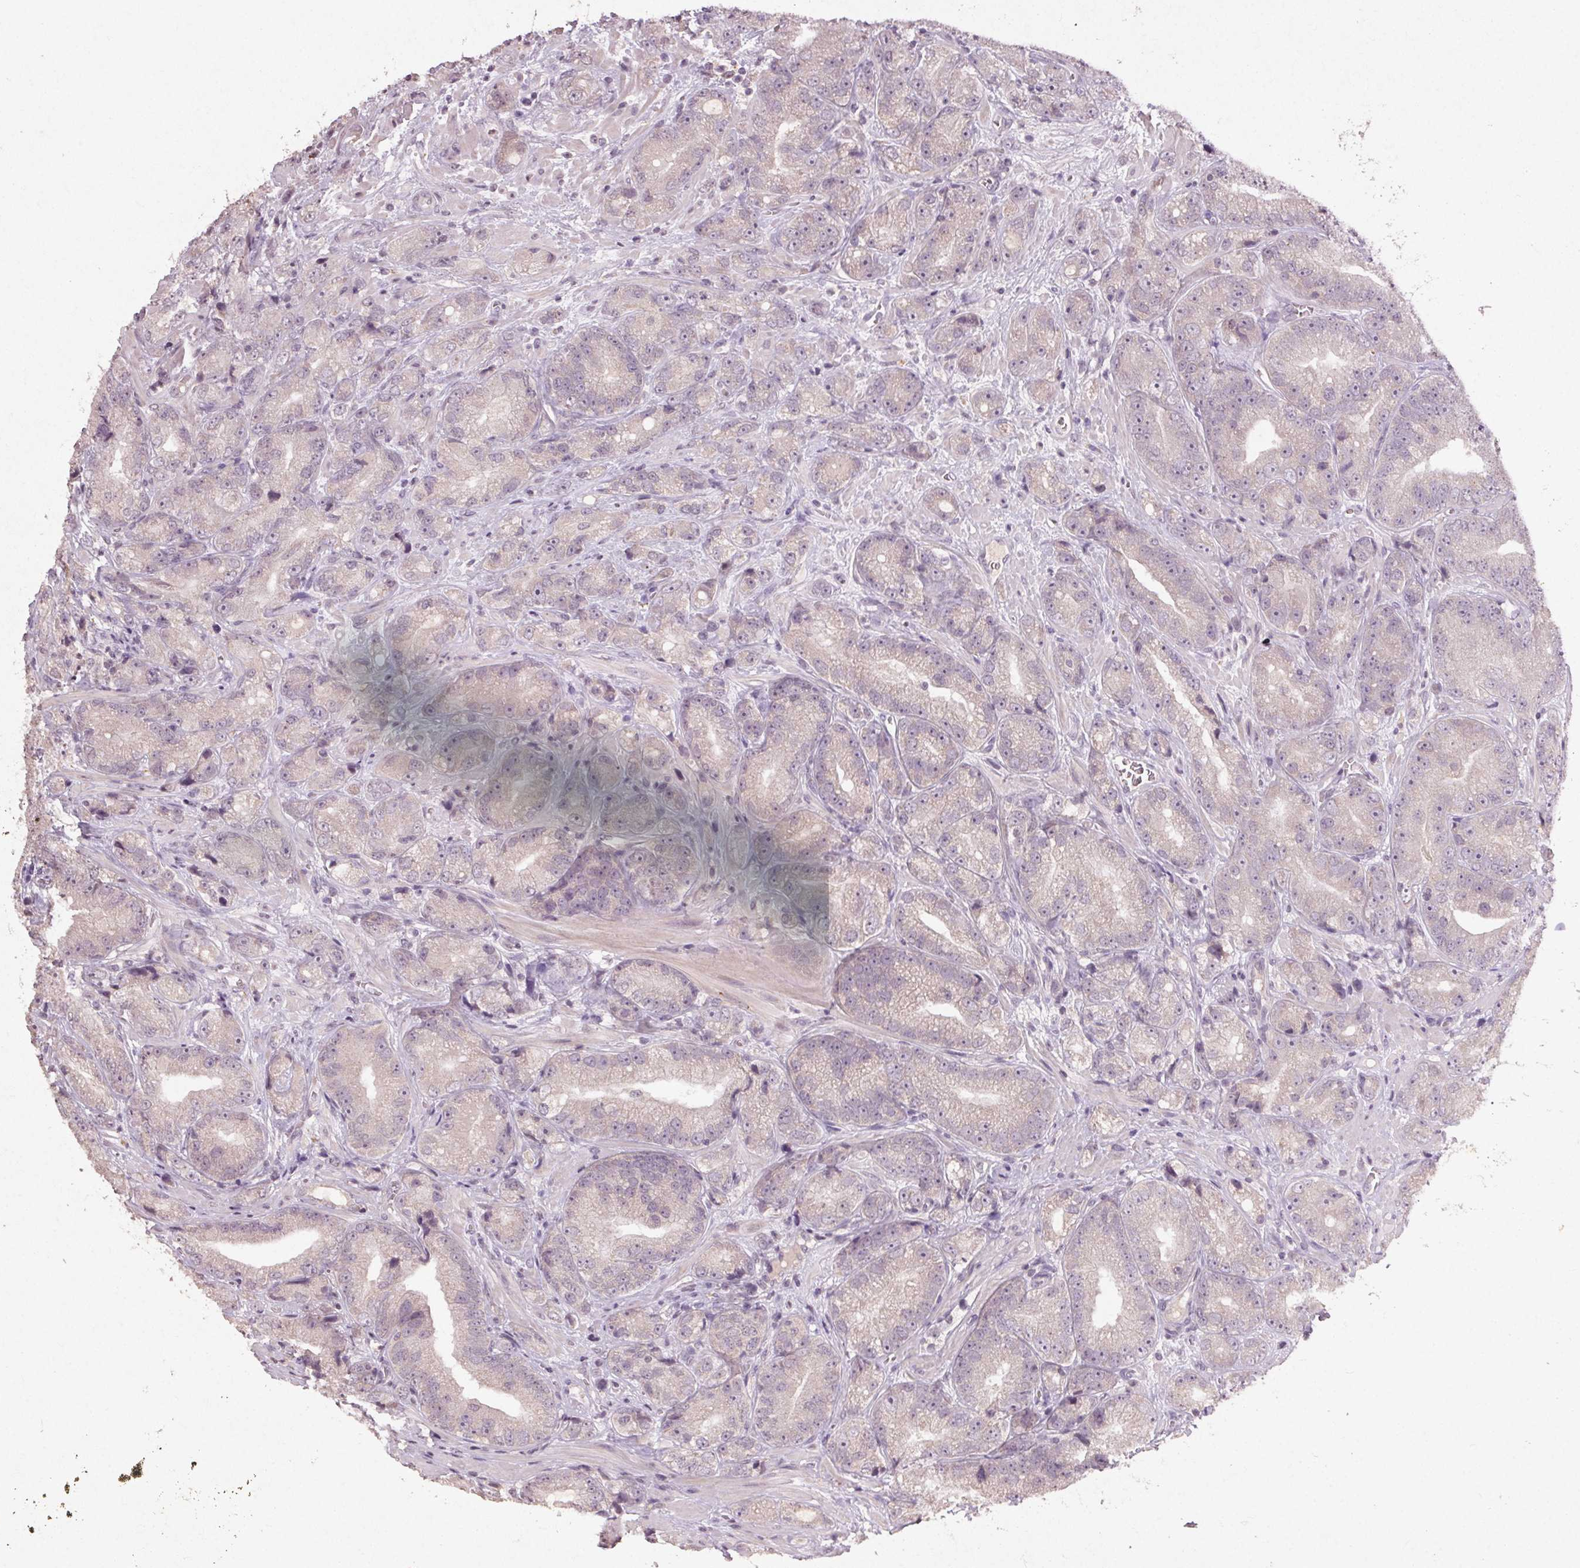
{"staining": {"intensity": "negative", "quantity": "none", "location": "none"}, "tissue": "prostate cancer", "cell_type": "Tumor cells", "image_type": "cancer", "snomed": [{"axis": "morphology", "description": "Adenocarcinoma, NOS"}, {"axis": "topography", "description": "Prostate"}], "caption": "Immunohistochemistry of human prostate cancer exhibits no staining in tumor cells.", "gene": "KLRC3", "patient": {"sex": "male", "age": 63}}